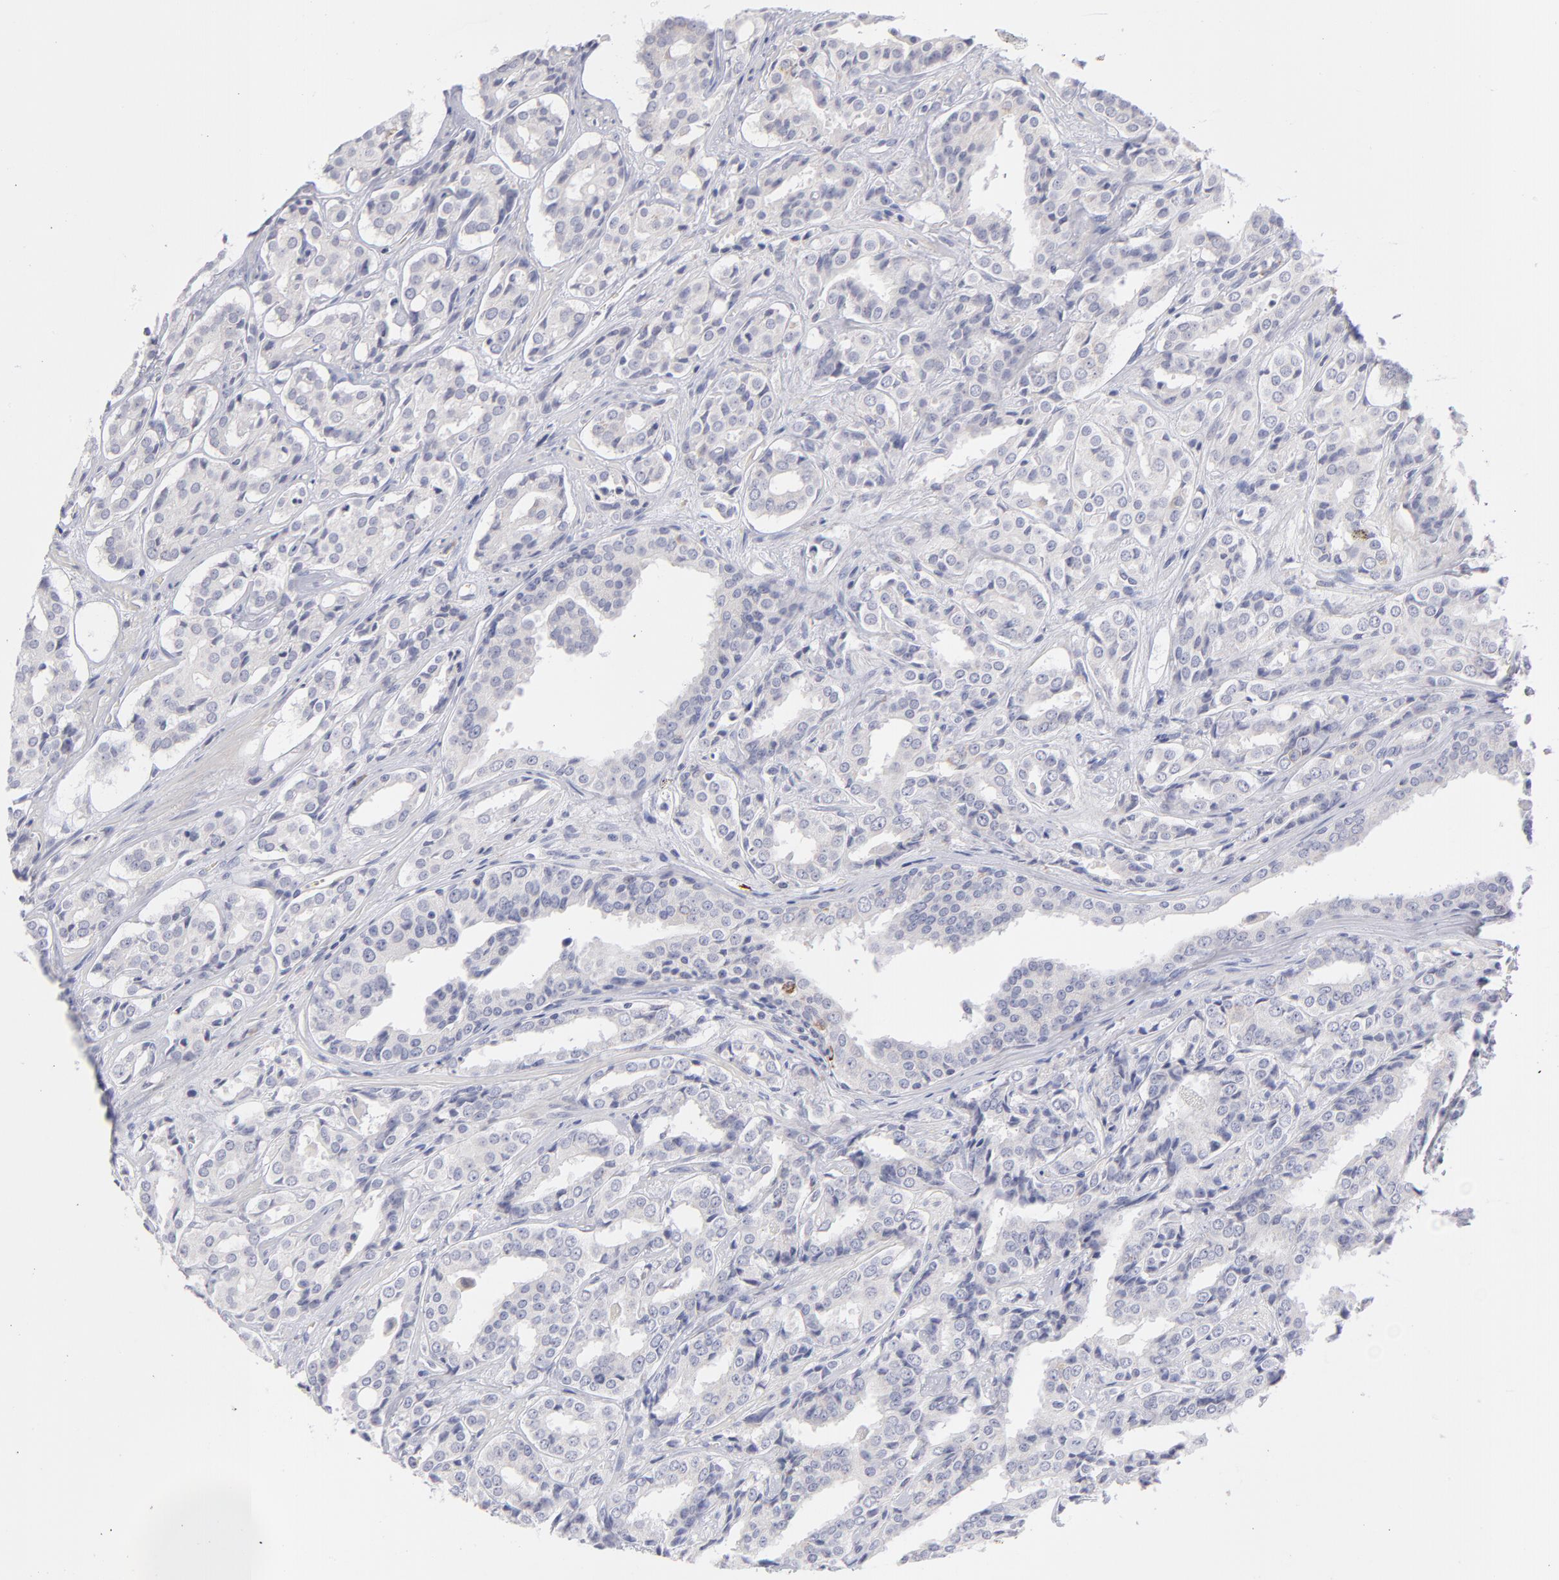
{"staining": {"intensity": "negative", "quantity": "none", "location": "none"}, "tissue": "prostate cancer", "cell_type": "Tumor cells", "image_type": "cancer", "snomed": [{"axis": "morphology", "description": "Adenocarcinoma, Medium grade"}, {"axis": "topography", "description": "Prostate"}], "caption": "IHC micrograph of human prostate adenocarcinoma (medium-grade) stained for a protein (brown), which demonstrates no expression in tumor cells. (Brightfield microscopy of DAB immunohistochemistry at high magnification).", "gene": "MTHFD2", "patient": {"sex": "male", "age": 60}}